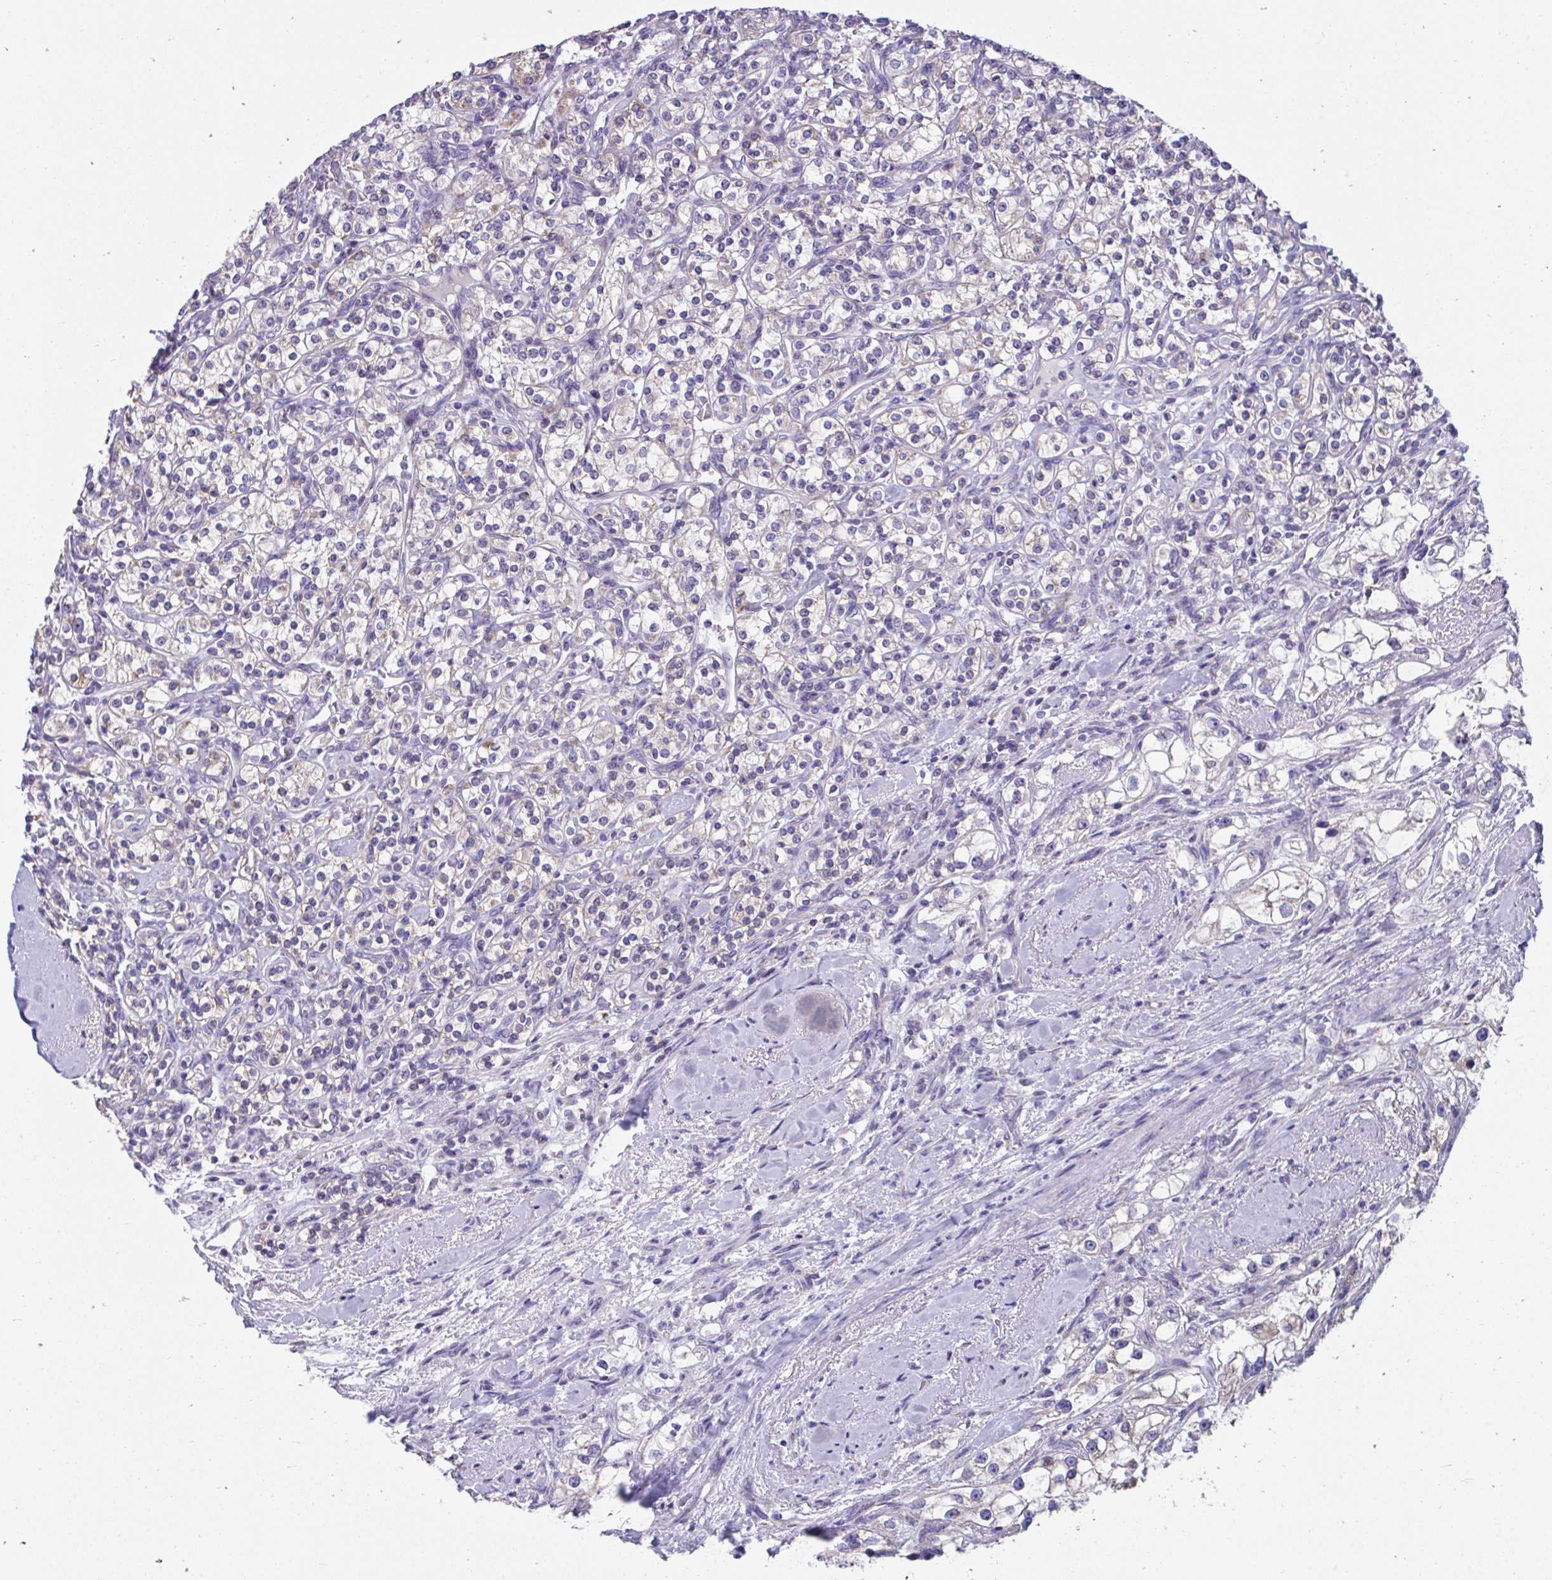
{"staining": {"intensity": "weak", "quantity": "<25%", "location": "cytoplasmic/membranous"}, "tissue": "renal cancer", "cell_type": "Tumor cells", "image_type": "cancer", "snomed": [{"axis": "morphology", "description": "Adenocarcinoma, NOS"}, {"axis": "topography", "description": "Kidney"}], "caption": "Renal adenocarcinoma was stained to show a protein in brown. There is no significant expression in tumor cells.", "gene": "OR13A1", "patient": {"sex": "male", "age": 77}}